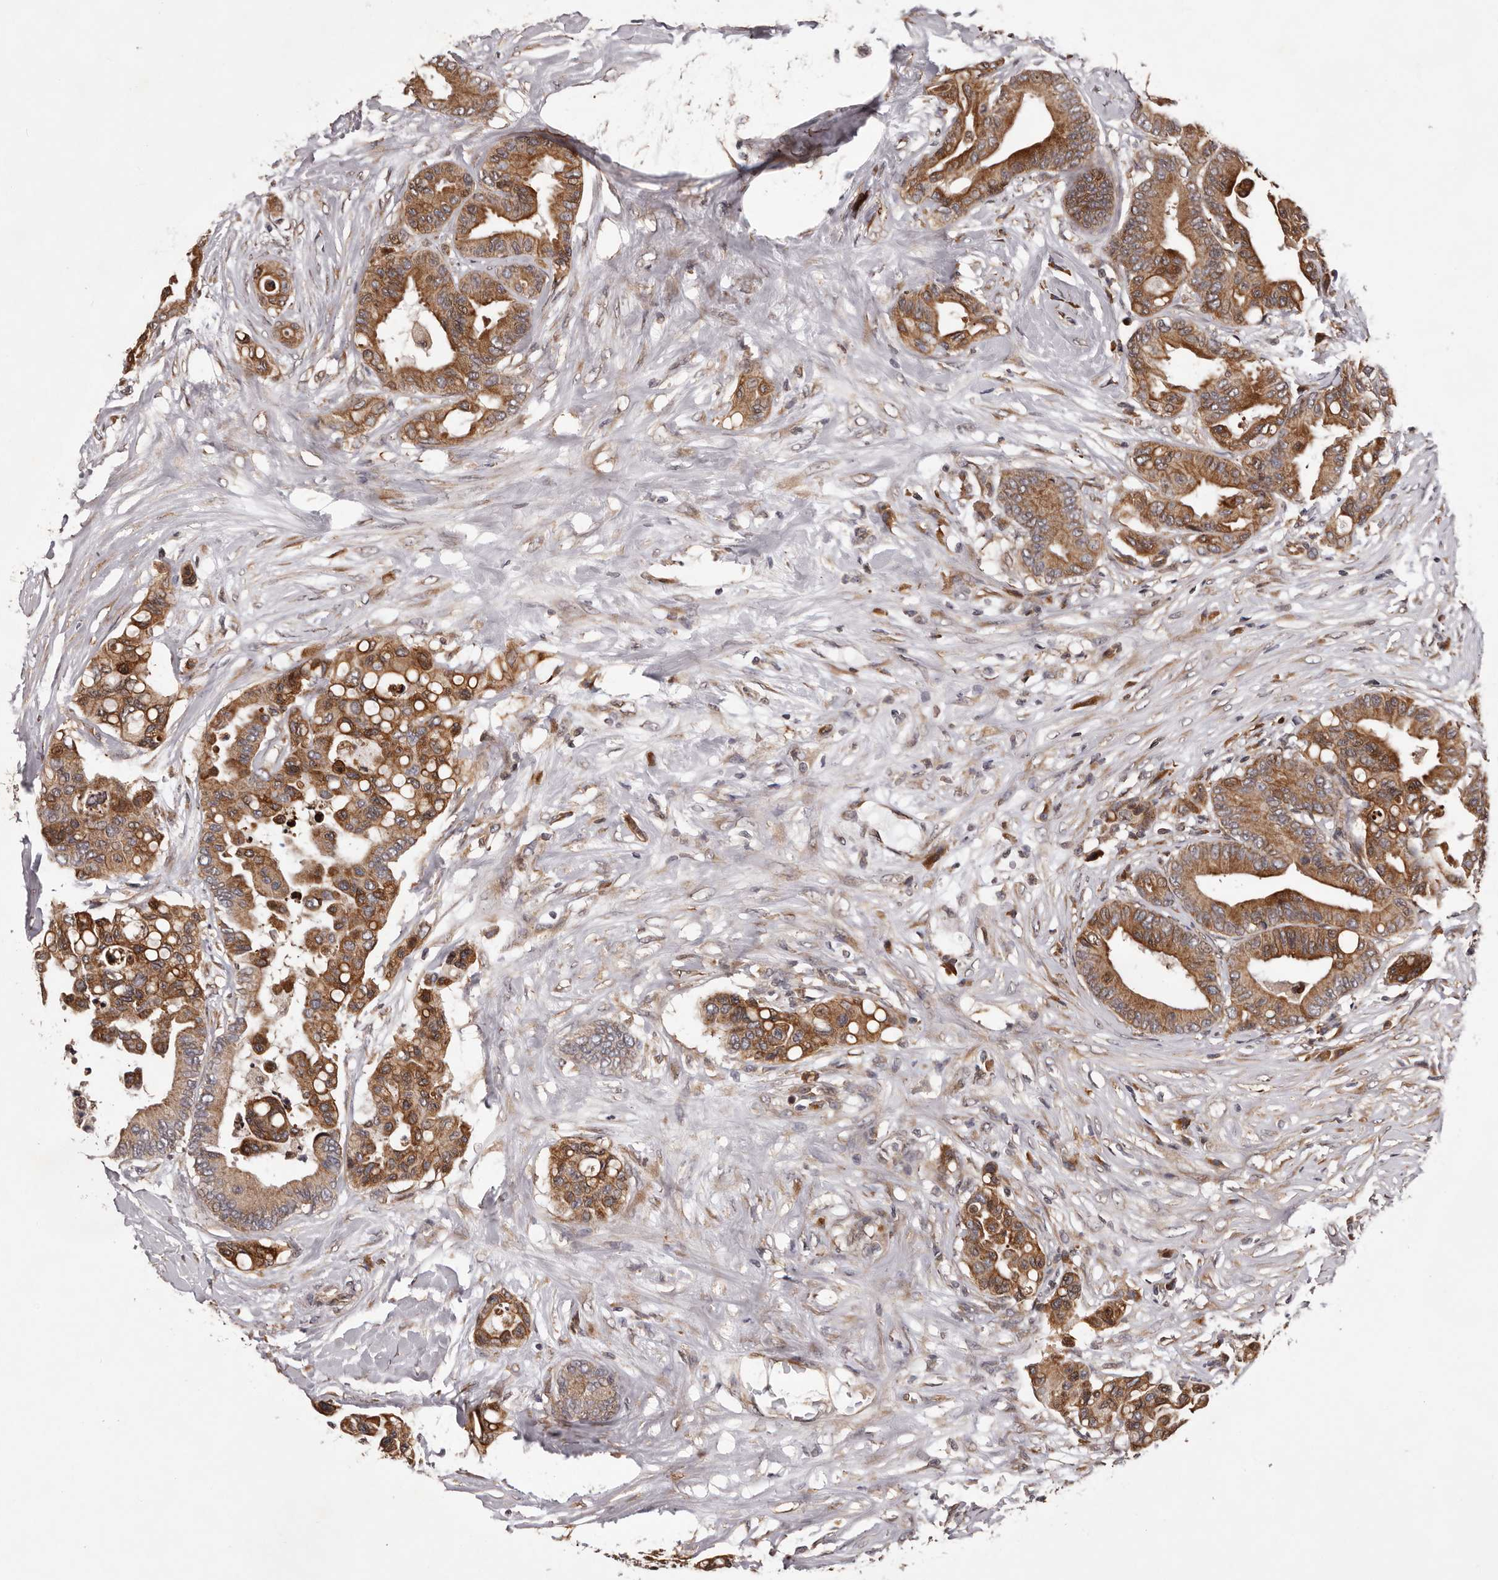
{"staining": {"intensity": "moderate", "quantity": ">75%", "location": "cytoplasmic/membranous"}, "tissue": "colorectal cancer", "cell_type": "Tumor cells", "image_type": "cancer", "snomed": [{"axis": "morphology", "description": "Adenocarcinoma, NOS"}, {"axis": "topography", "description": "Colon"}], "caption": "Protein staining by immunohistochemistry (IHC) displays moderate cytoplasmic/membranous expression in approximately >75% of tumor cells in adenocarcinoma (colorectal).", "gene": "GADD45B", "patient": {"sex": "male", "age": 82}}